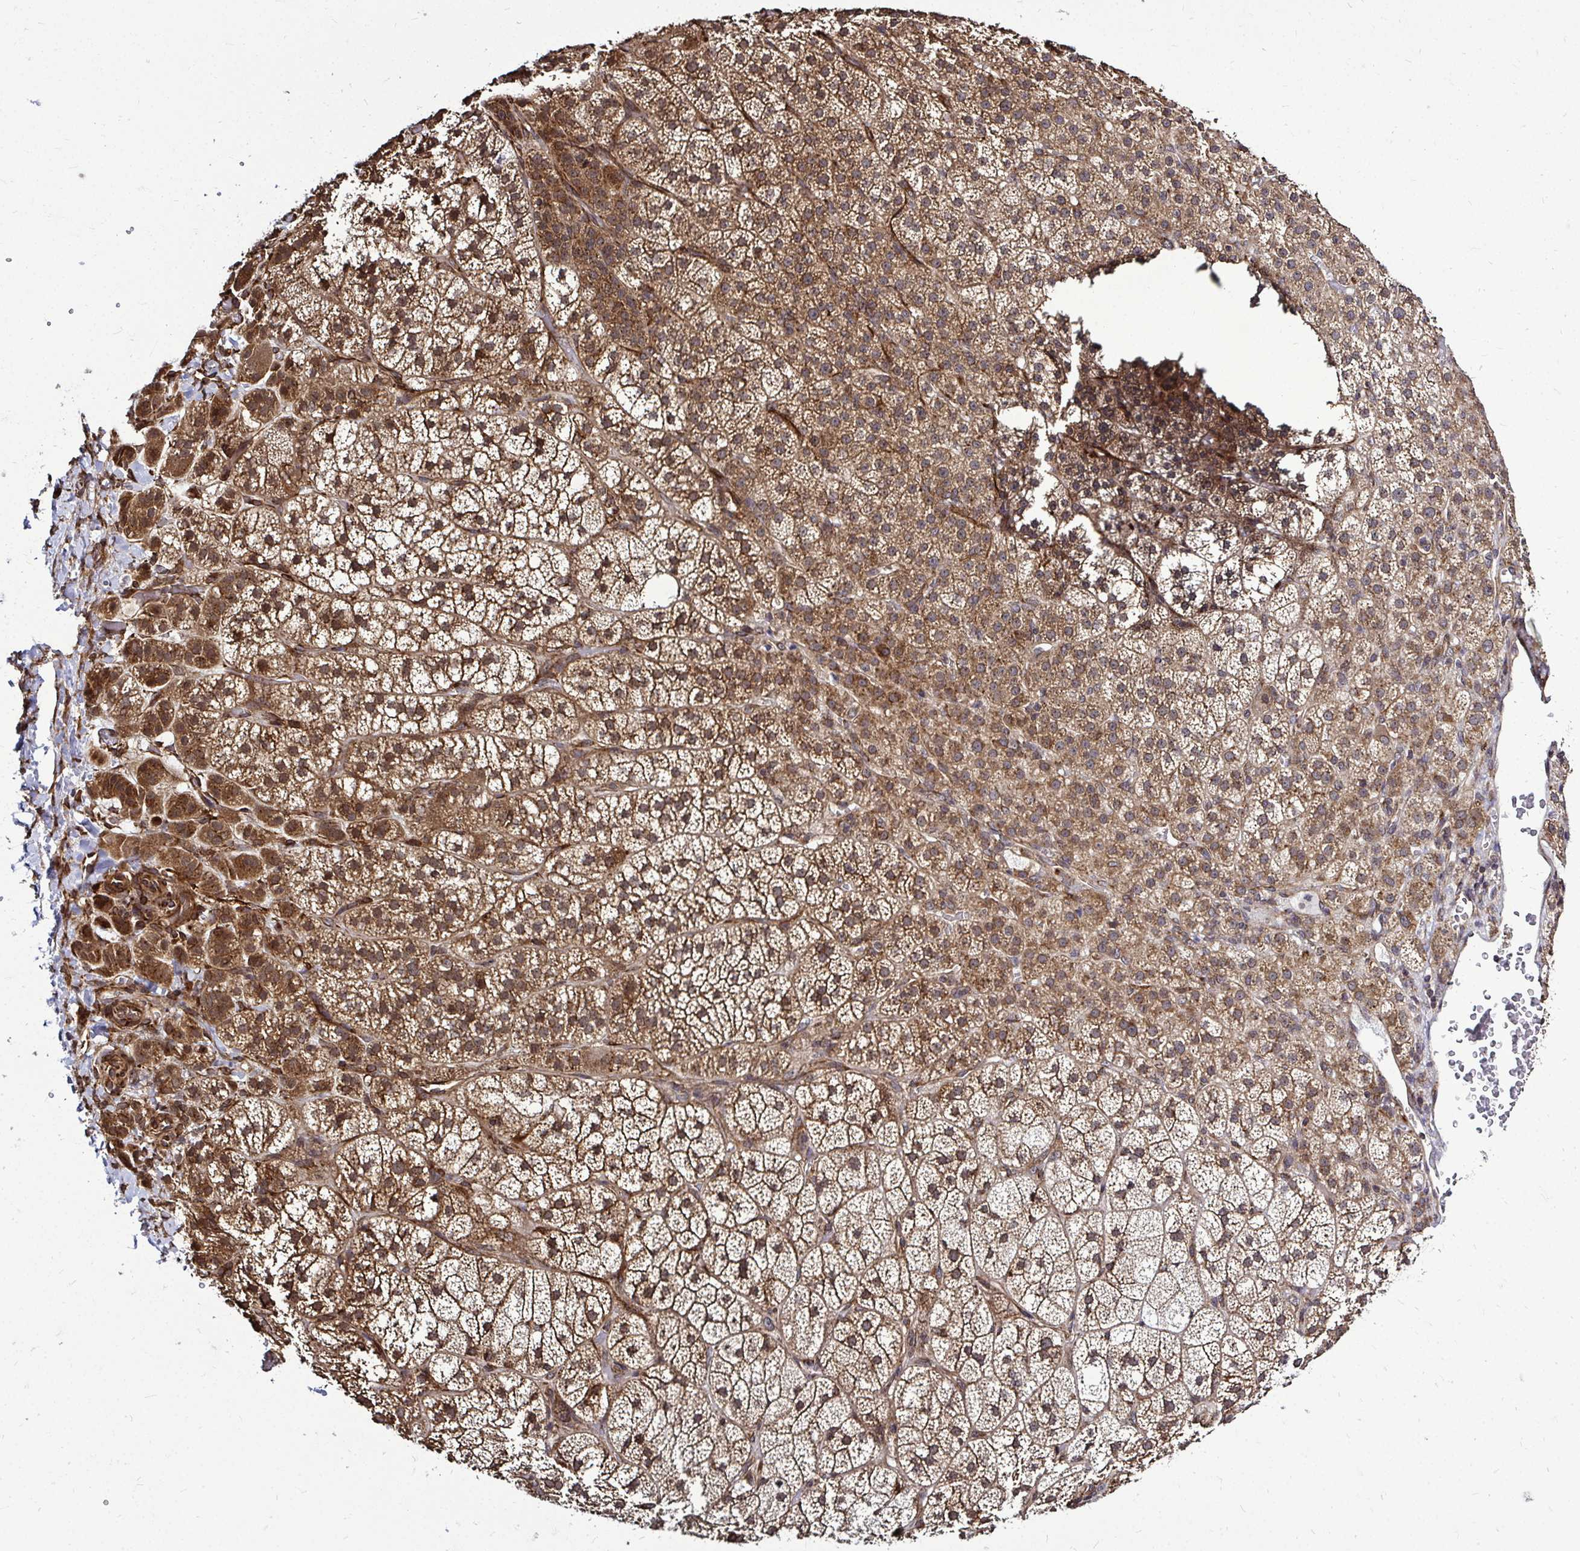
{"staining": {"intensity": "moderate", "quantity": ">75%", "location": "cytoplasmic/membranous,nuclear"}, "tissue": "adrenal gland", "cell_type": "Glandular cells", "image_type": "normal", "snomed": [{"axis": "morphology", "description": "Normal tissue, NOS"}, {"axis": "topography", "description": "Adrenal gland"}], "caption": "Adrenal gland stained with immunohistochemistry (IHC) reveals moderate cytoplasmic/membranous,nuclear positivity in approximately >75% of glandular cells.", "gene": "FMR1", "patient": {"sex": "female", "age": 60}}